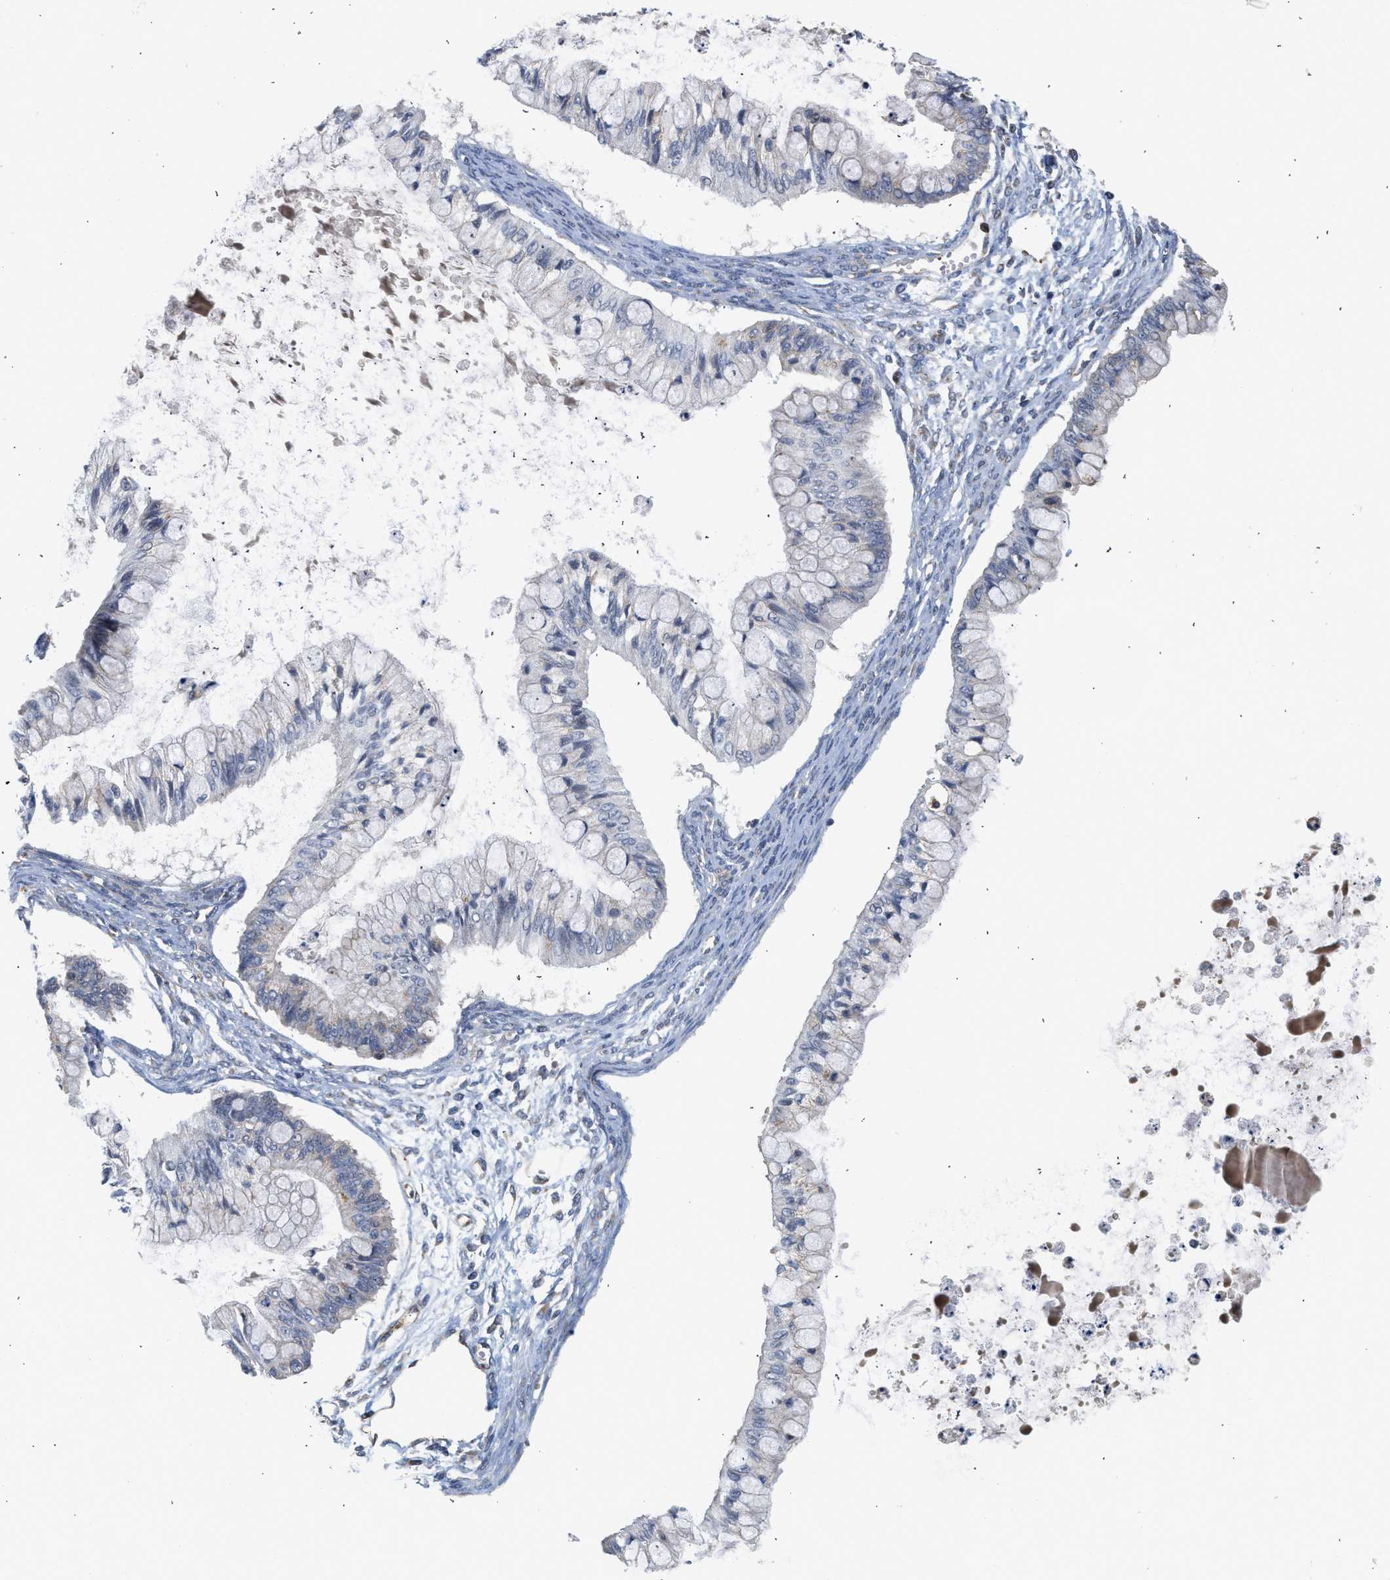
{"staining": {"intensity": "negative", "quantity": "none", "location": "none"}, "tissue": "ovarian cancer", "cell_type": "Tumor cells", "image_type": "cancer", "snomed": [{"axis": "morphology", "description": "Cystadenocarcinoma, mucinous, NOS"}, {"axis": "topography", "description": "Ovary"}], "caption": "Photomicrograph shows no protein staining in tumor cells of ovarian mucinous cystadenocarcinoma tissue.", "gene": "PIM1", "patient": {"sex": "female", "age": 57}}